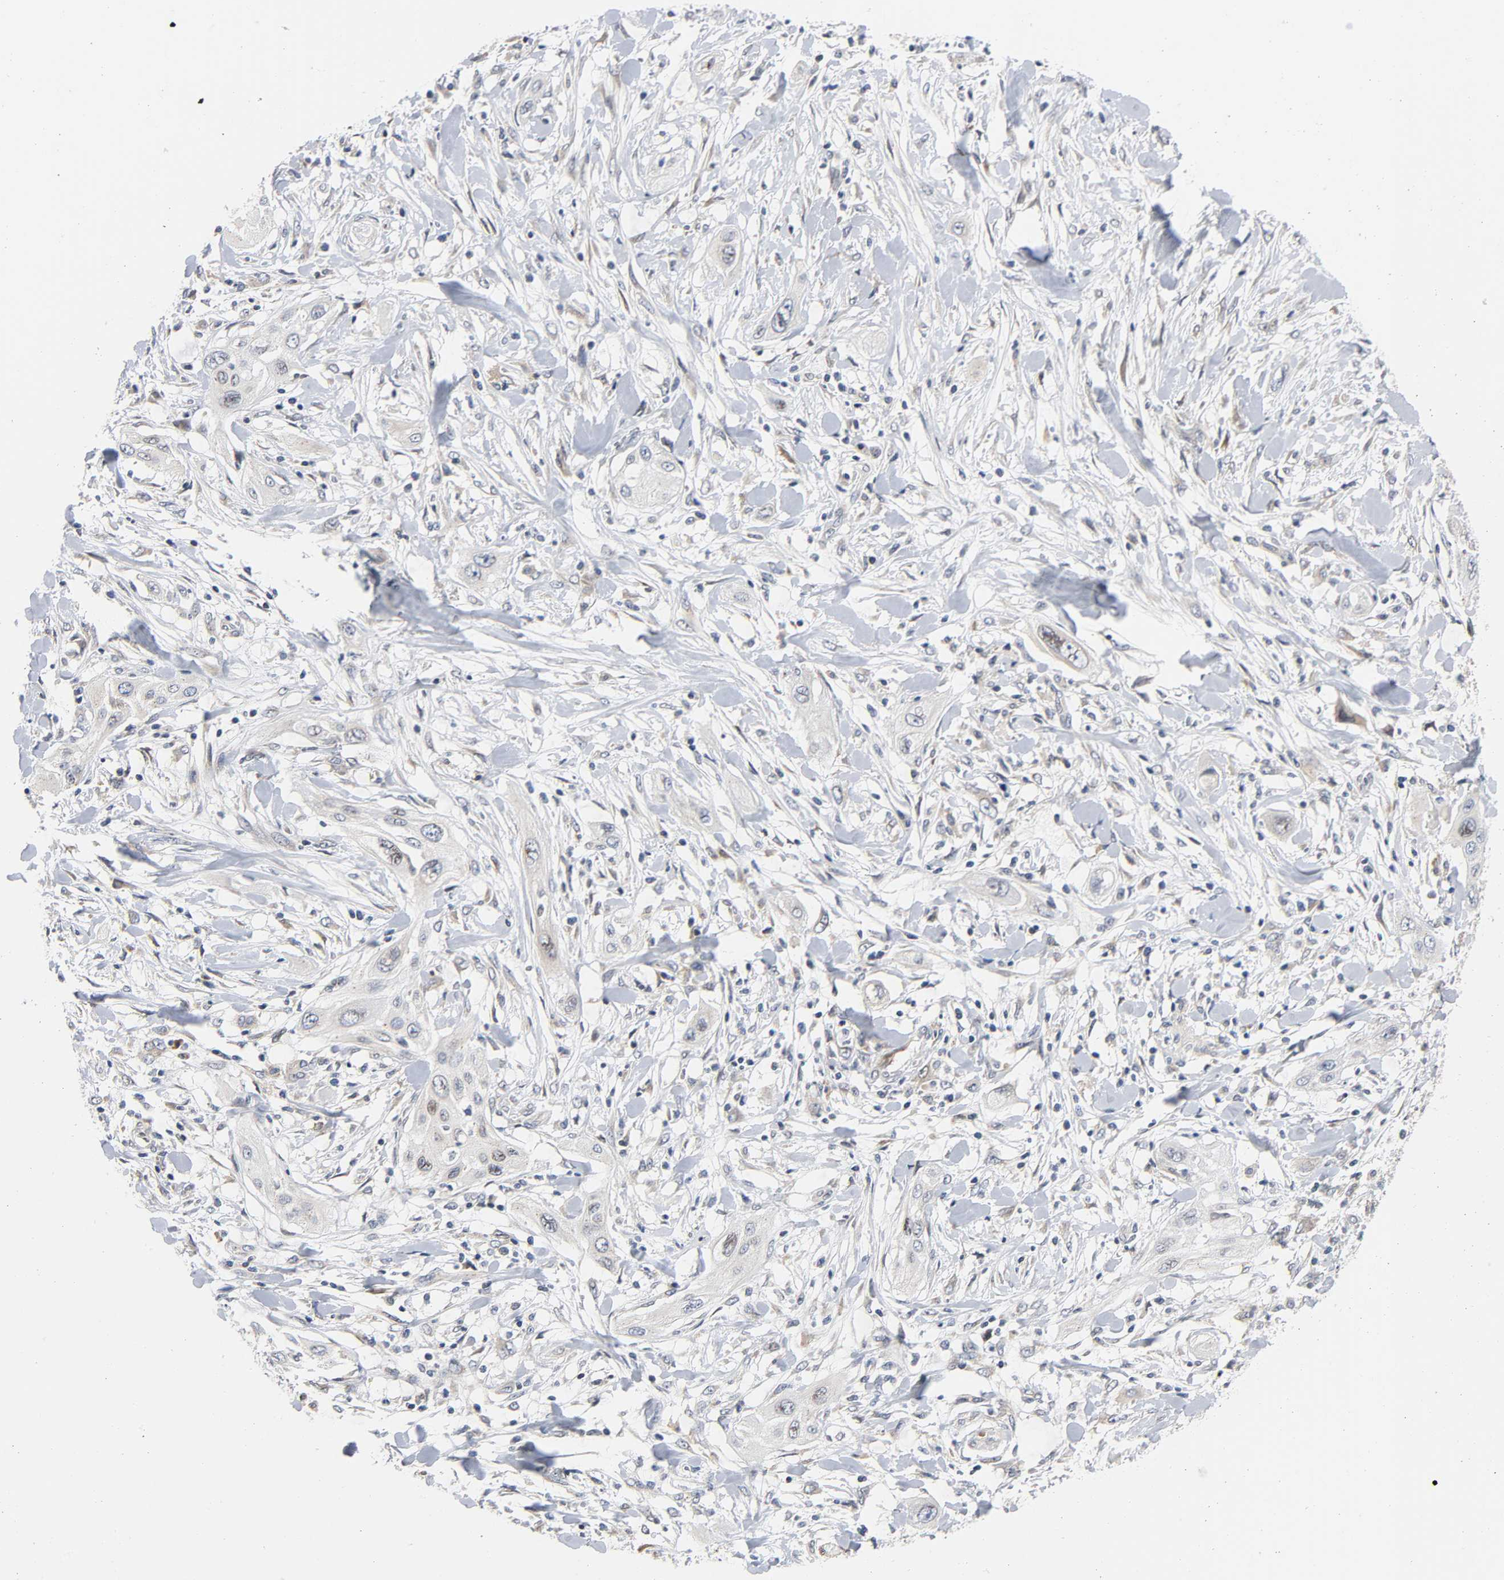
{"staining": {"intensity": "weak", "quantity": "<25%", "location": "cytoplasmic/membranous"}, "tissue": "lung cancer", "cell_type": "Tumor cells", "image_type": "cancer", "snomed": [{"axis": "morphology", "description": "Squamous cell carcinoma, NOS"}, {"axis": "topography", "description": "Lung"}], "caption": "DAB immunohistochemical staining of squamous cell carcinoma (lung) reveals no significant expression in tumor cells.", "gene": "ASB6", "patient": {"sex": "female", "age": 47}}